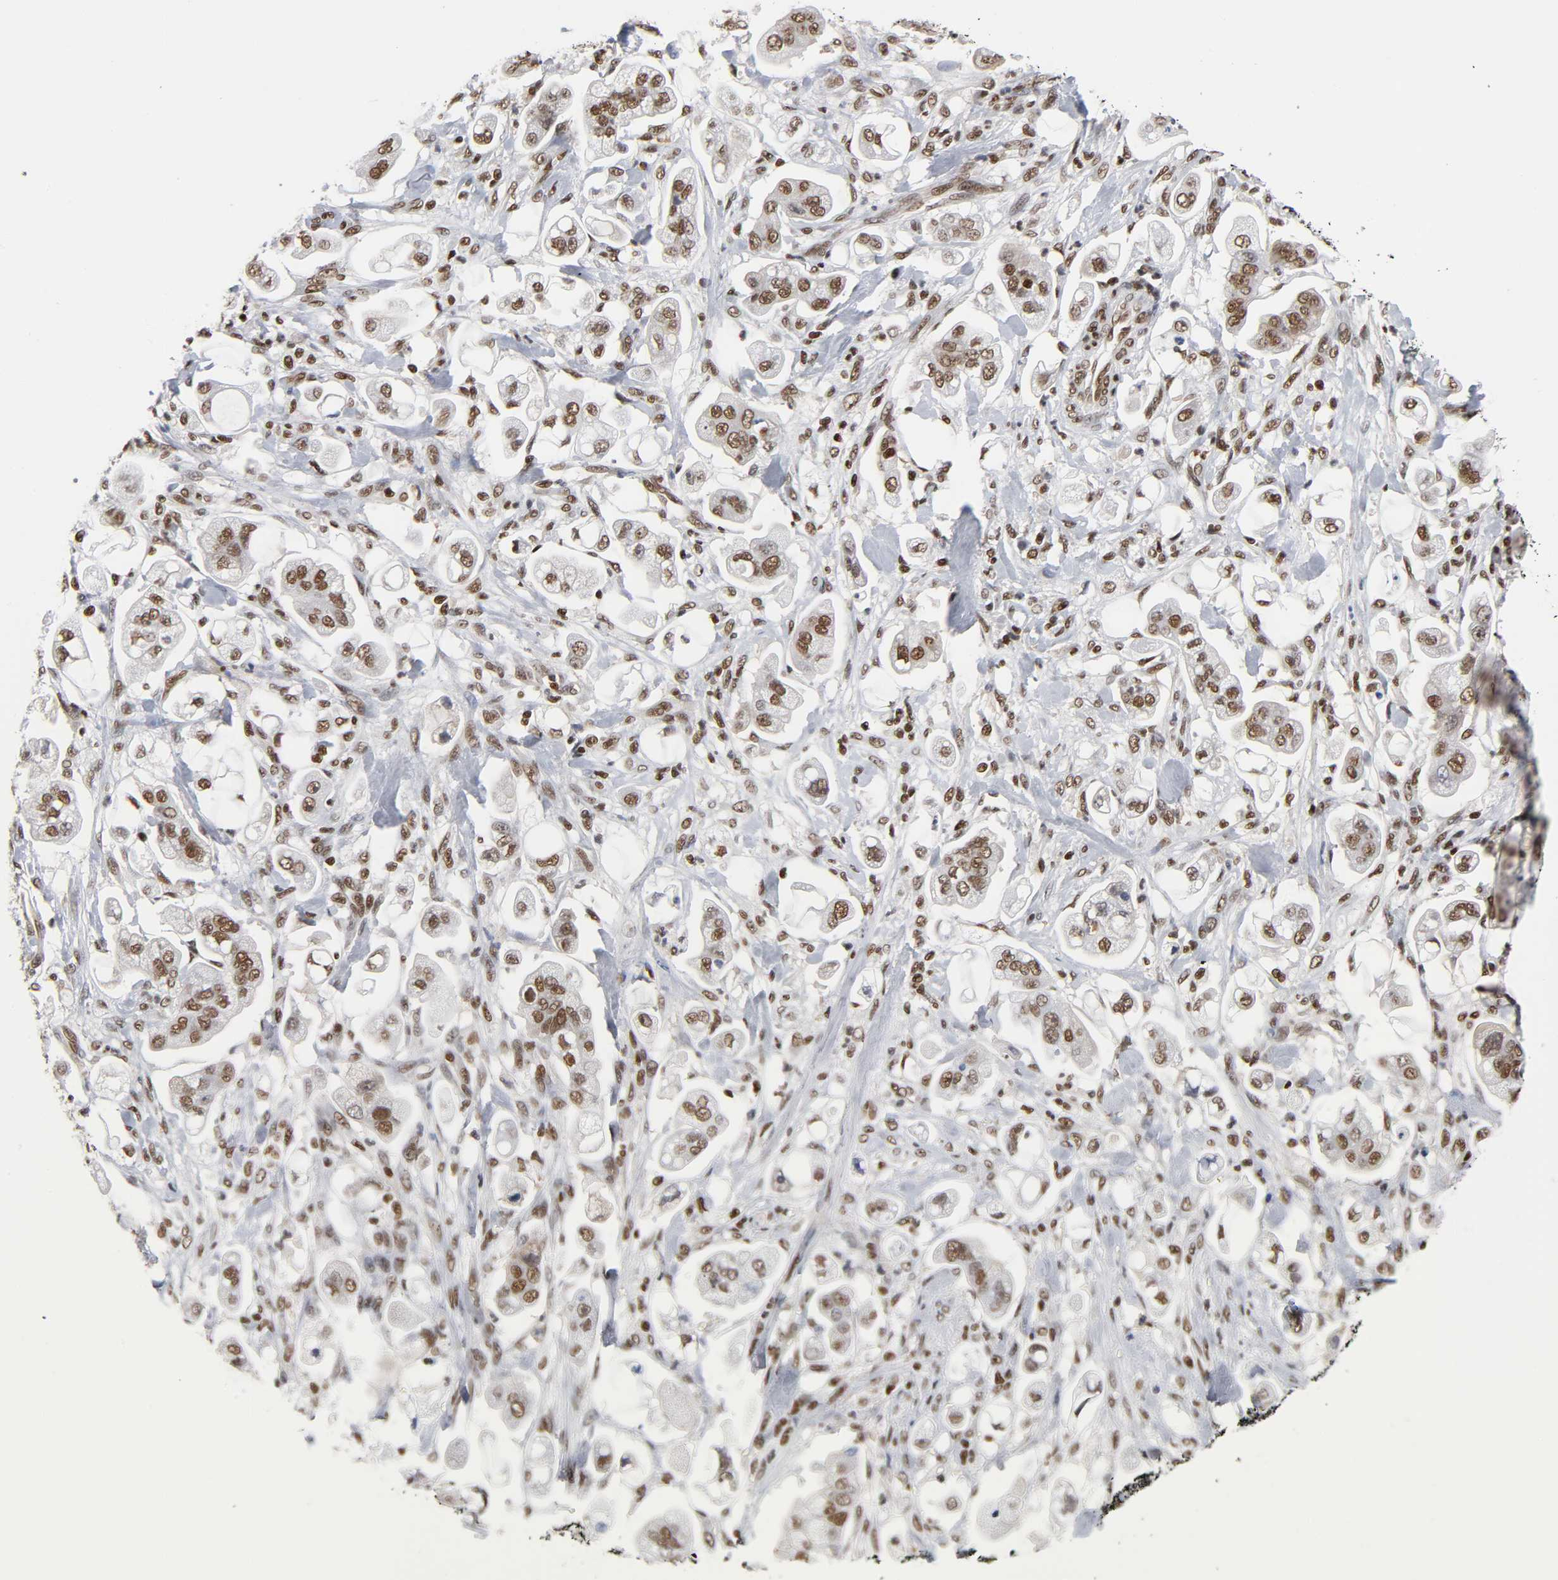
{"staining": {"intensity": "strong", "quantity": ">75%", "location": "nuclear"}, "tissue": "stomach cancer", "cell_type": "Tumor cells", "image_type": "cancer", "snomed": [{"axis": "morphology", "description": "Adenocarcinoma, NOS"}, {"axis": "topography", "description": "Stomach"}], "caption": "The micrograph reveals staining of stomach cancer (adenocarcinoma), revealing strong nuclear protein positivity (brown color) within tumor cells.", "gene": "ILKAP", "patient": {"sex": "male", "age": 62}}